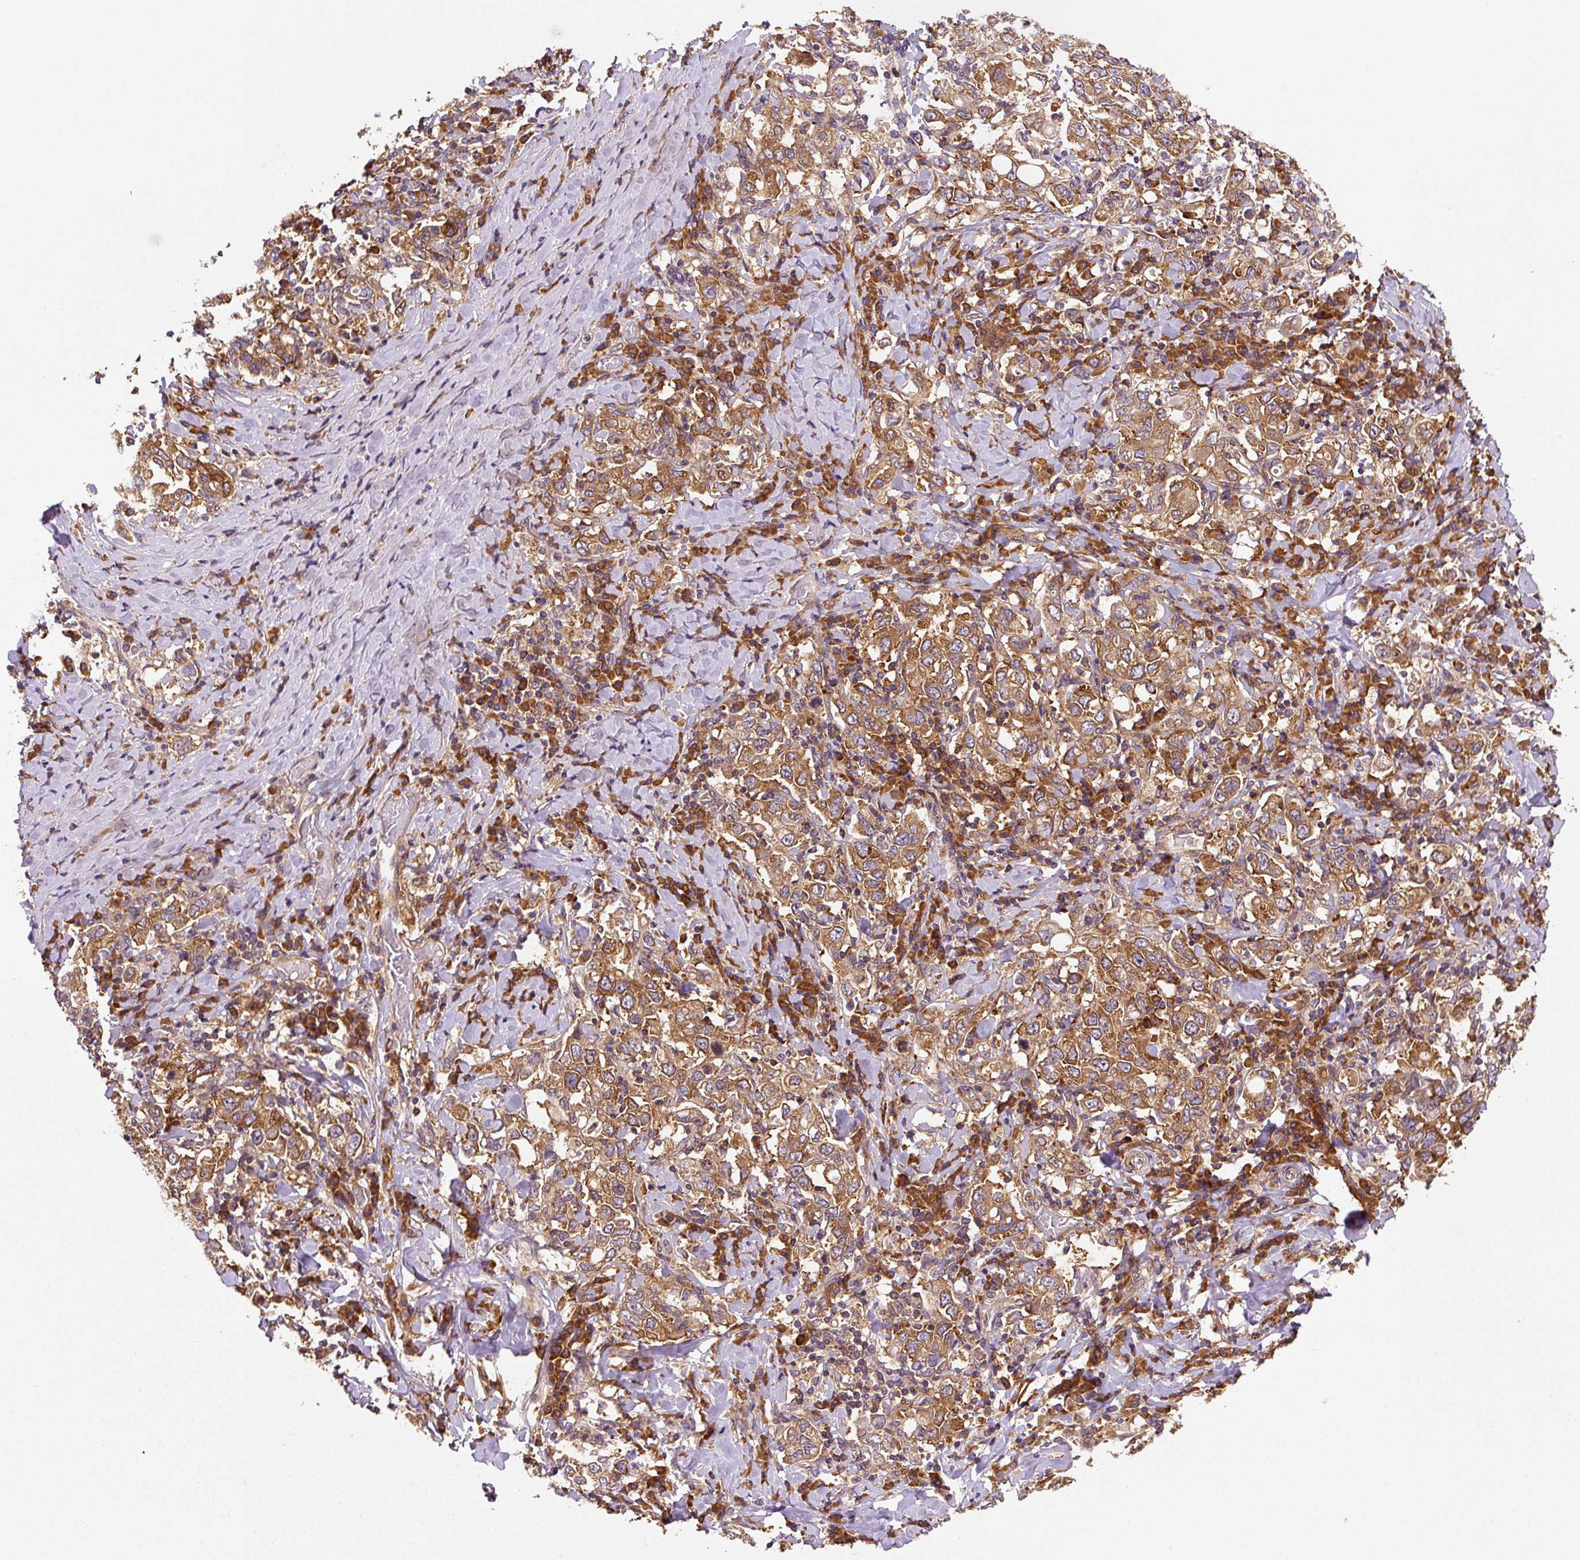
{"staining": {"intensity": "strong", "quantity": ">75%", "location": "cytoplasmic/membranous"}, "tissue": "stomach cancer", "cell_type": "Tumor cells", "image_type": "cancer", "snomed": [{"axis": "morphology", "description": "Adenocarcinoma, NOS"}, {"axis": "topography", "description": "Stomach, upper"}], "caption": "Adenocarcinoma (stomach) was stained to show a protein in brown. There is high levels of strong cytoplasmic/membranous positivity in approximately >75% of tumor cells.", "gene": "EIF2S2", "patient": {"sex": "male", "age": 62}}